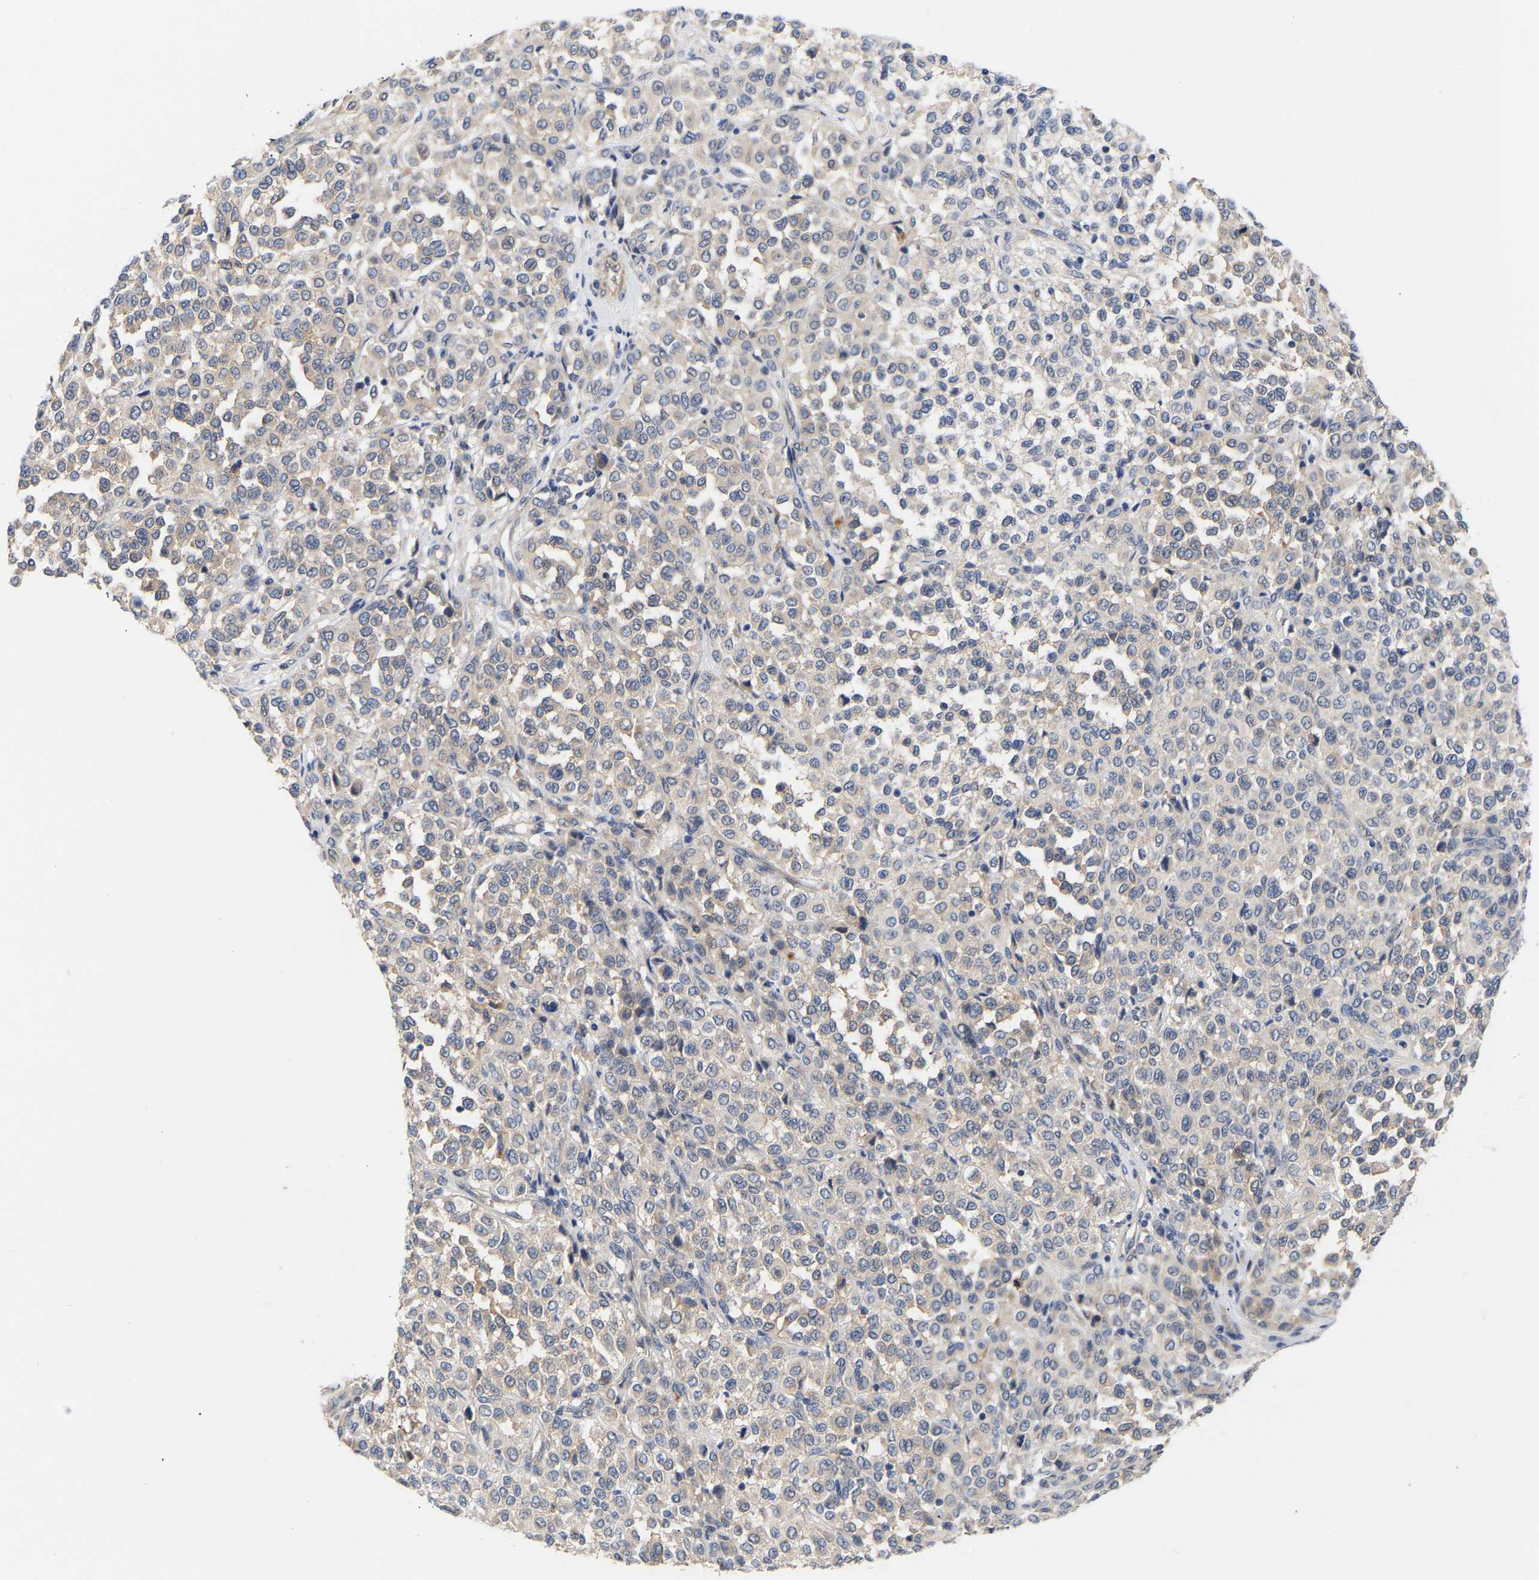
{"staining": {"intensity": "negative", "quantity": "none", "location": "none"}, "tissue": "melanoma", "cell_type": "Tumor cells", "image_type": "cancer", "snomed": [{"axis": "morphology", "description": "Malignant melanoma, Metastatic site"}, {"axis": "topography", "description": "Pancreas"}], "caption": "Tumor cells are negative for brown protein staining in malignant melanoma (metastatic site).", "gene": "KASH5", "patient": {"sex": "female", "age": 30}}